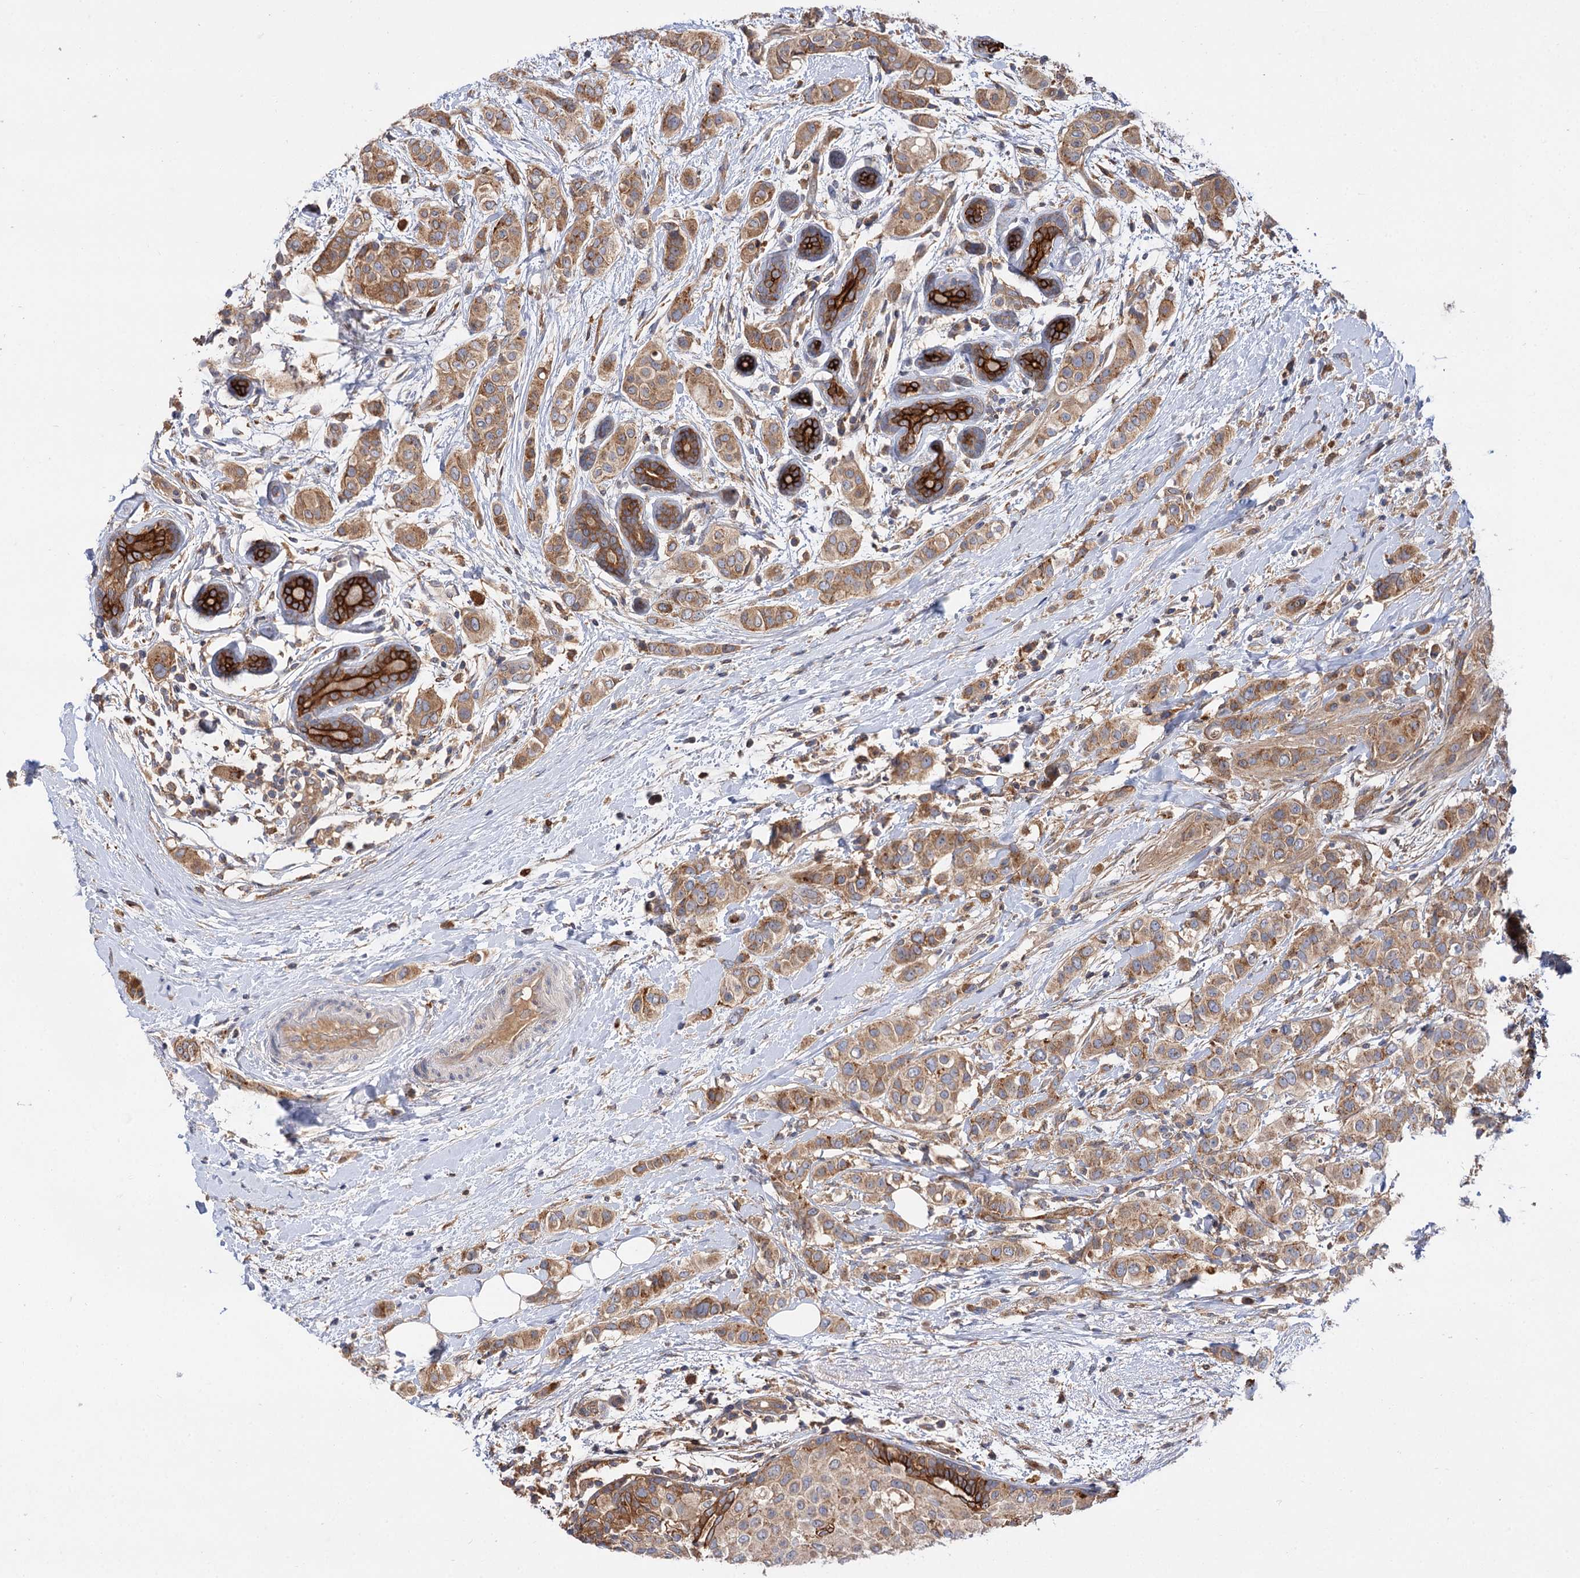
{"staining": {"intensity": "moderate", "quantity": ">75%", "location": "cytoplasmic/membranous"}, "tissue": "breast cancer", "cell_type": "Tumor cells", "image_type": "cancer", "snomed": [{"axis": "morphology", "description": "Lobular carcinoma"}, {"axis": "topography", "description": "Breast"}], "caption": "Human breast lobular carcinoma stained with a brown dye demonstrates moderate cytoplasmic/membranous positive staining in approximately >75% of tumor cells.", "gene": "PATL1", "patient": {"sex": "female", "age": 51}}